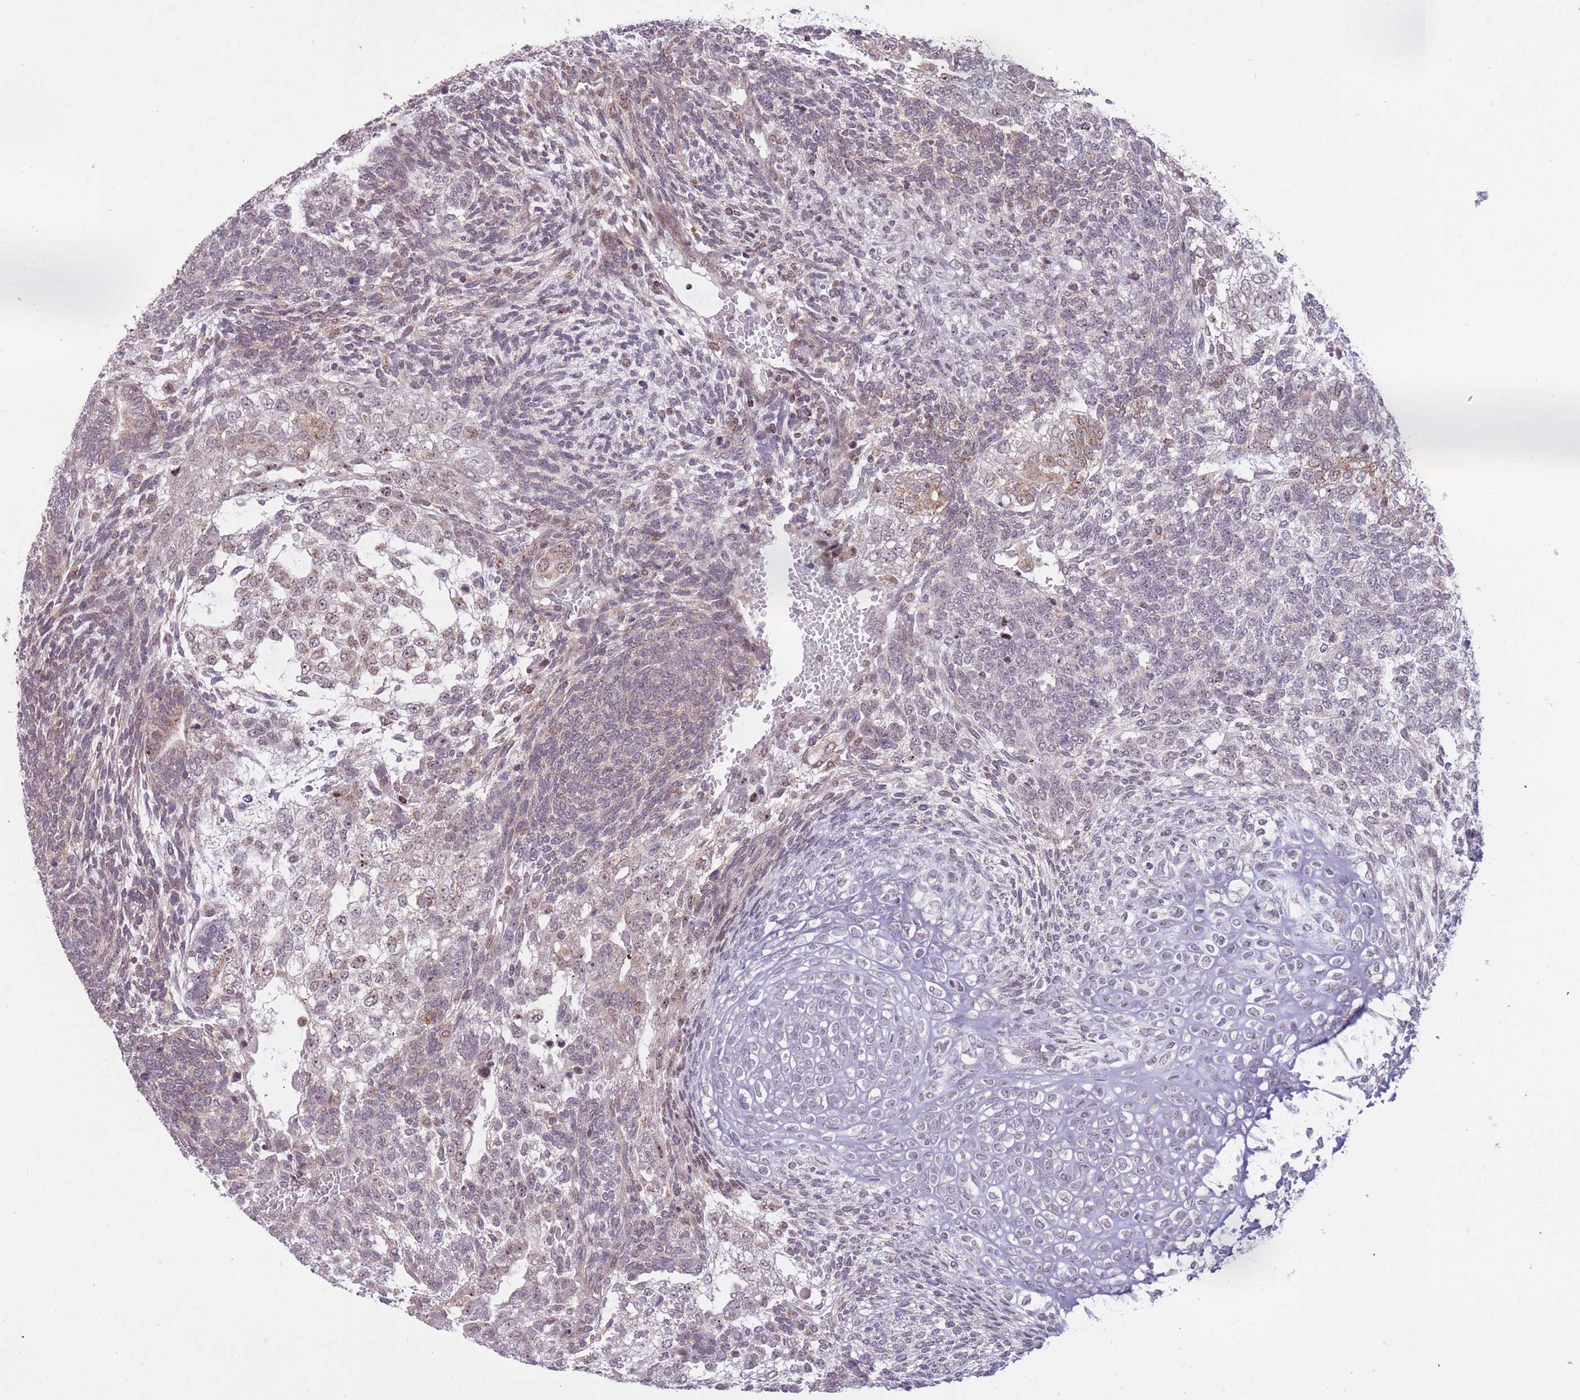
{"staining": {"intensity": "weak", "quantity": "<25%", "location": "nuclear"}, "tissue": "testis cancer", "cell_type": "Tumor cells", "image_type": "cancer", "snomed": [{"axis": "morphology", "description": "Carcinoma, Embryonal, NOS"}, {"axis": "topography", "description": "Testis"}], "caption": "Micrograph shows no significant protein staining in tumor cells of testis cancer (embryonal carcinoma).", "gene": "DPYSL4", "patient": {"sex": "male", "age": 23}}